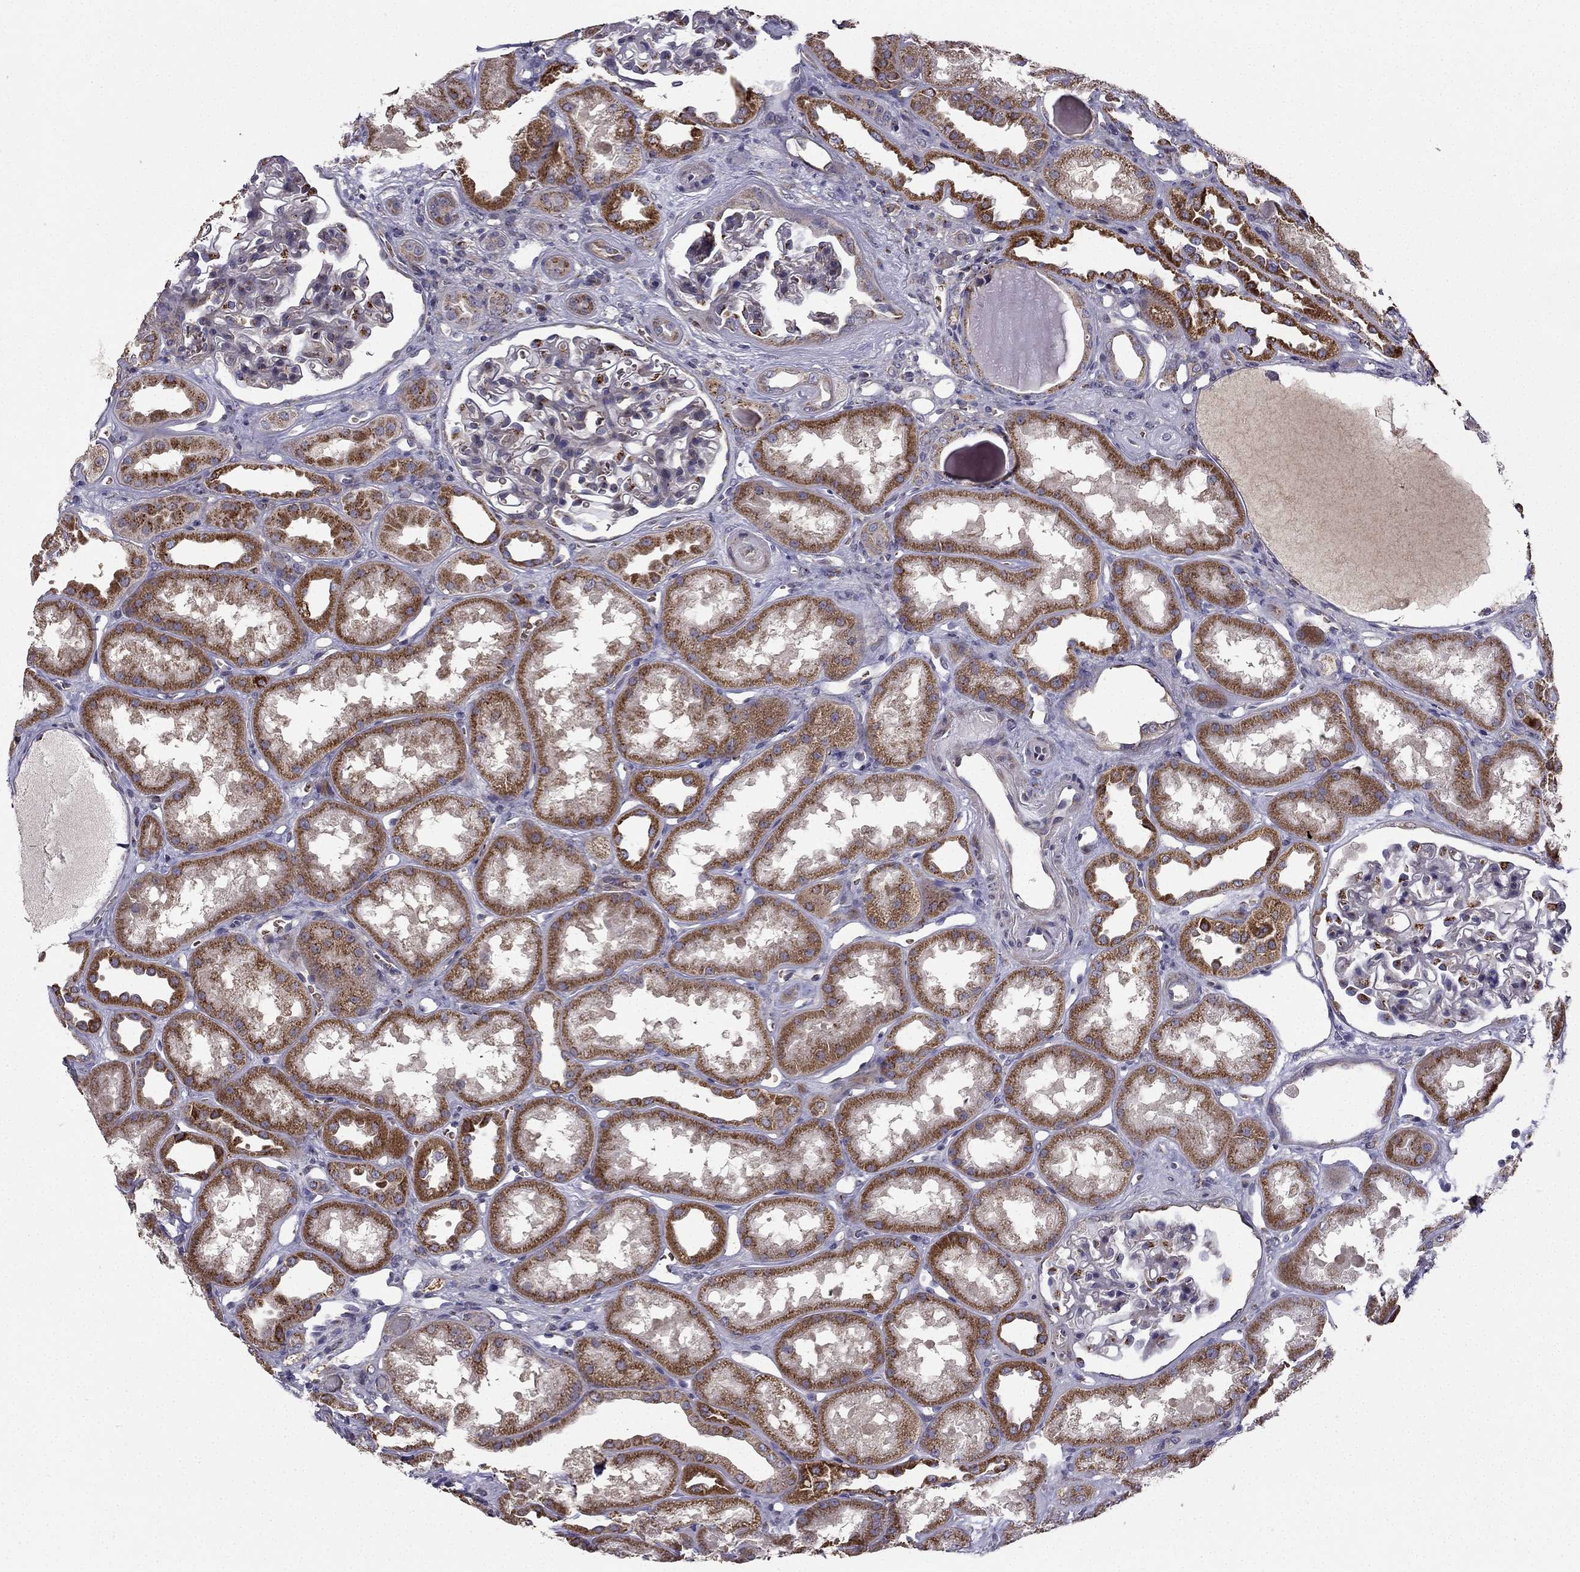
{"staining": {"intensity": "negative", "quantity": "none", "location": "none"}, "tissue": "kidney", "cell_type": "Cells in glomeruli", "image_type": "normal", "snomed": [{"axis": "morphology", "description": "Normal tissue, NOS"}, {"axis": "topography", "description": "Kidney"}], "caption": "DAB (3,3'-diaminobenzidine) immunohistochemical staining of benign human kidney exhibits no significant expression in cells in glomeruli. (Stains: DAB (3,3'-diaminobenzidine) immunohistochemistry (IHC) with hematoxylin counter stain, Microscopy: brightfield microscopy at high magnification).", "gene": "B4GALT7", "patient": {"sex": "male", "age": 61}}